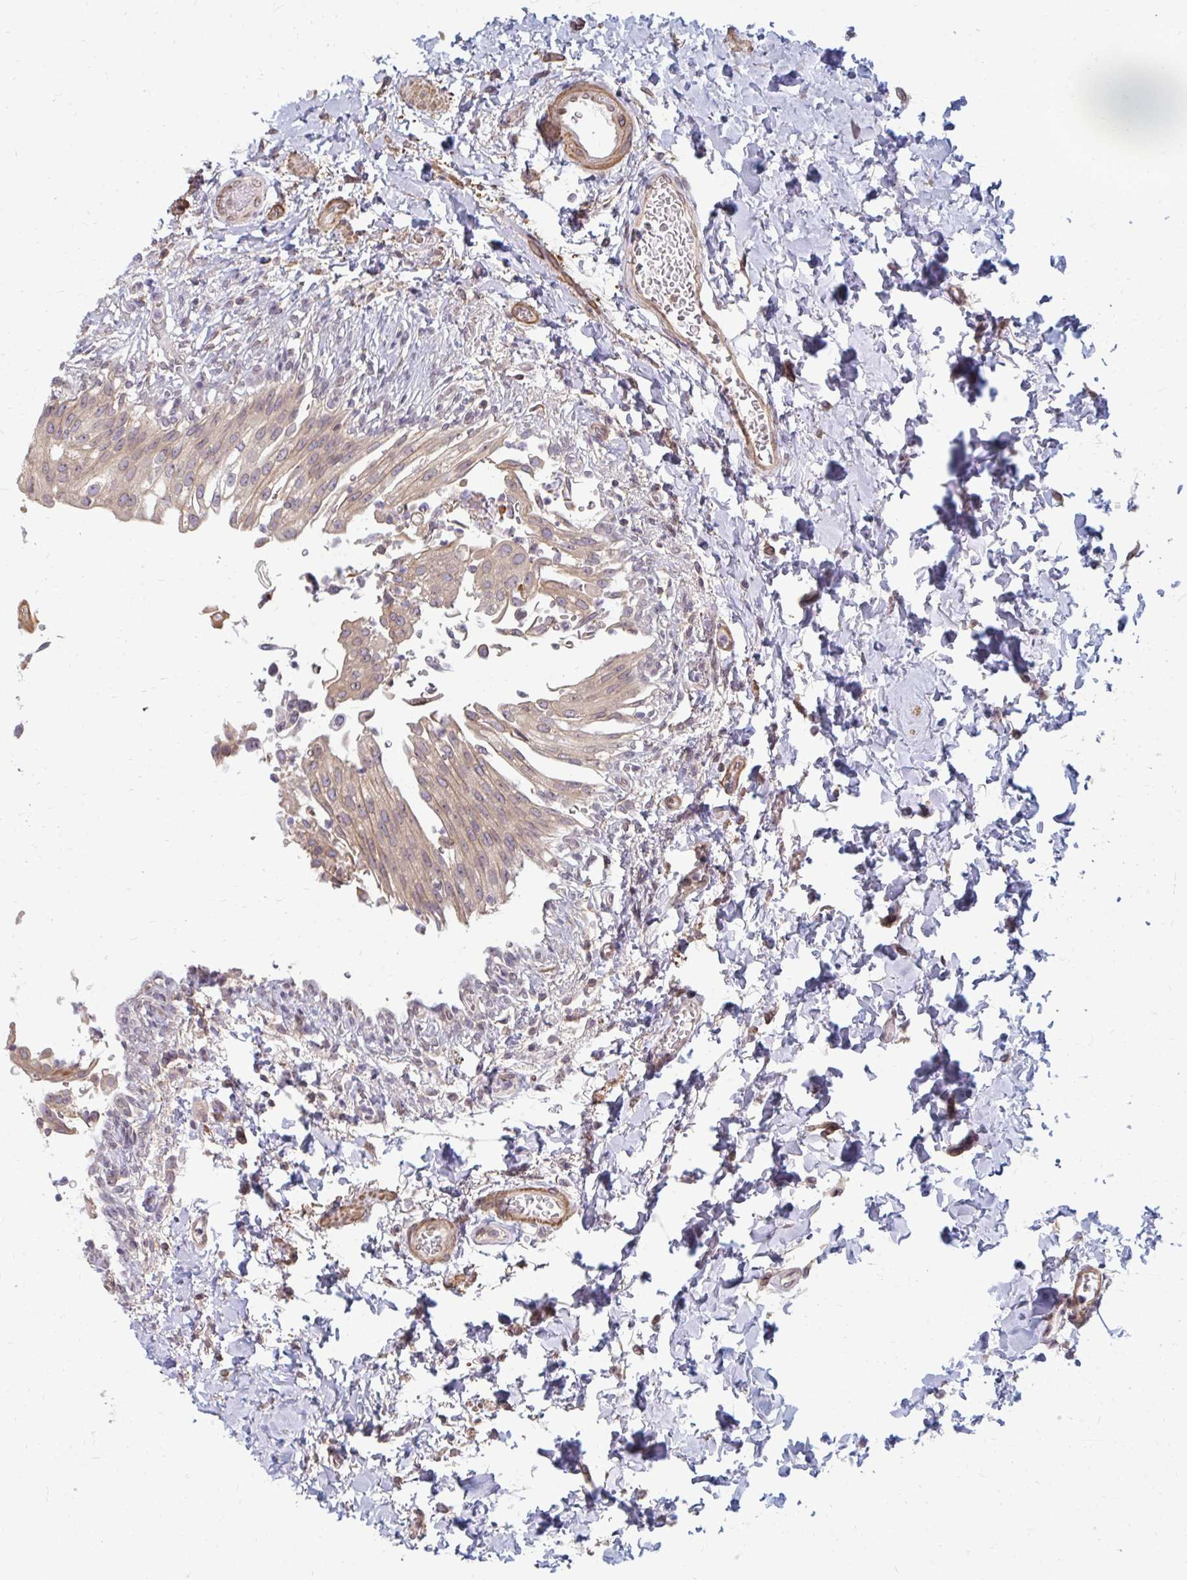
{"staining": {"intensity": "weak", "quantity": ">75%", "location": "cytoplasmic/membranous"}, "tissue": "urinary bladder", "cell_type": "Urothelial cells", "image_type": "normal", "snomed": [{"axis": "morphology", "description": "Normal tissue, NOS"}, {"axis": "topography", "description": "Urinary bladder"}, {"axis": "topography", "description": "Peripheral nerve tissue"}], "caption": "Immunohistochemistry staining of normal urinary bladder, which displays low levels of weak cytoplasmic/membranous expression in approximately >75% of urothelial cells indicating weak cytoplasmic/membranous protein staining. The staining was performed using DAB (brown) for protein detection and nuclei were counterstained in hematoxylin (blue).", "gene": "GPC5", "patient": {"sex": "female", "age": 60}}